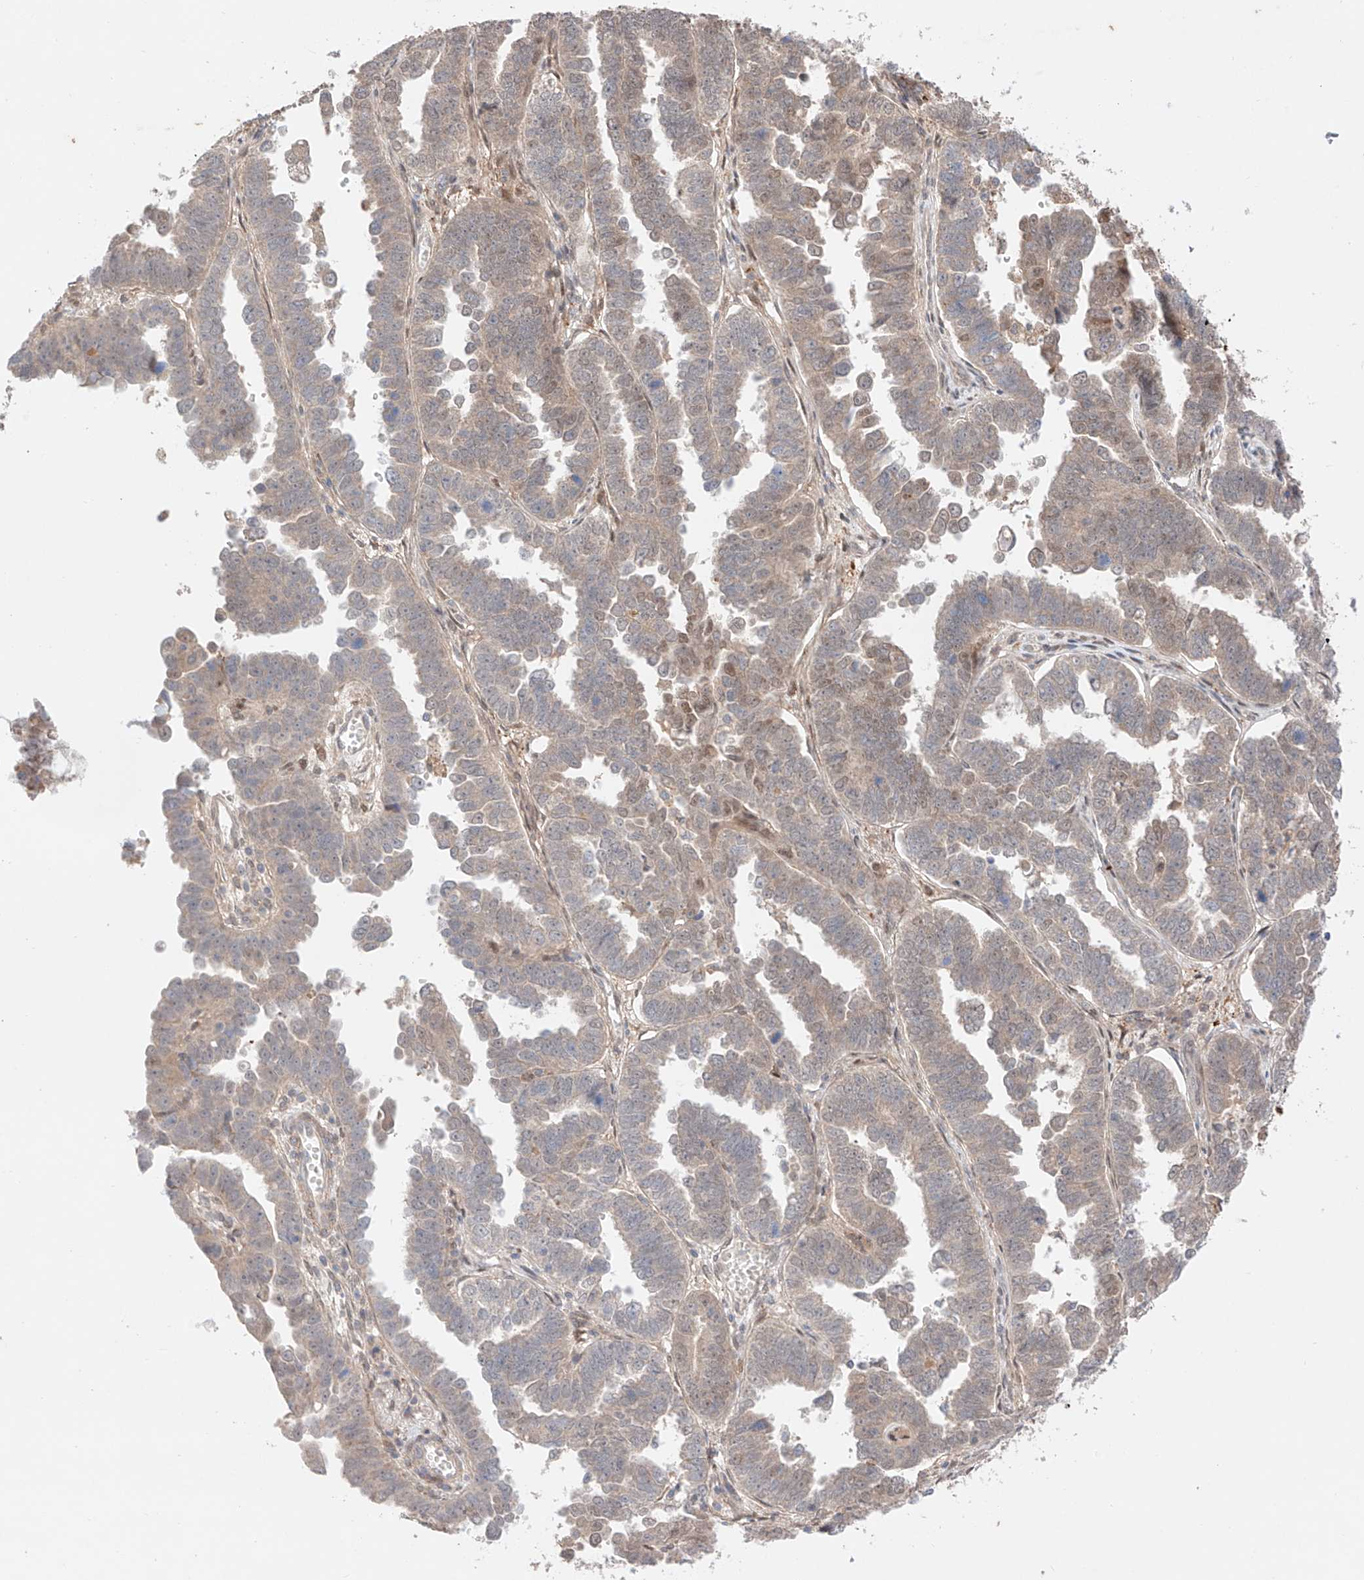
{"staining": {"intensity": "weak", "quantity": "<25%", "location": "cytoplasmic/membranous,nuclear"}, "tissue": "endometrial cancer", "cell_type": "Tumor cells", "image_type": "cancer", "snomed": [{"axis": "morphology", "description": "Adenocarcinoma, NOS"}, {"axis": "topography", "description": "Endometrium"}], "caption": "Protein analysis of endometrial cancer reveals no significant expression in tumor cells. Nuclei are stained in blue.", "gene": "GCNT1", "patient": {"sex": "female", "age": 75}}